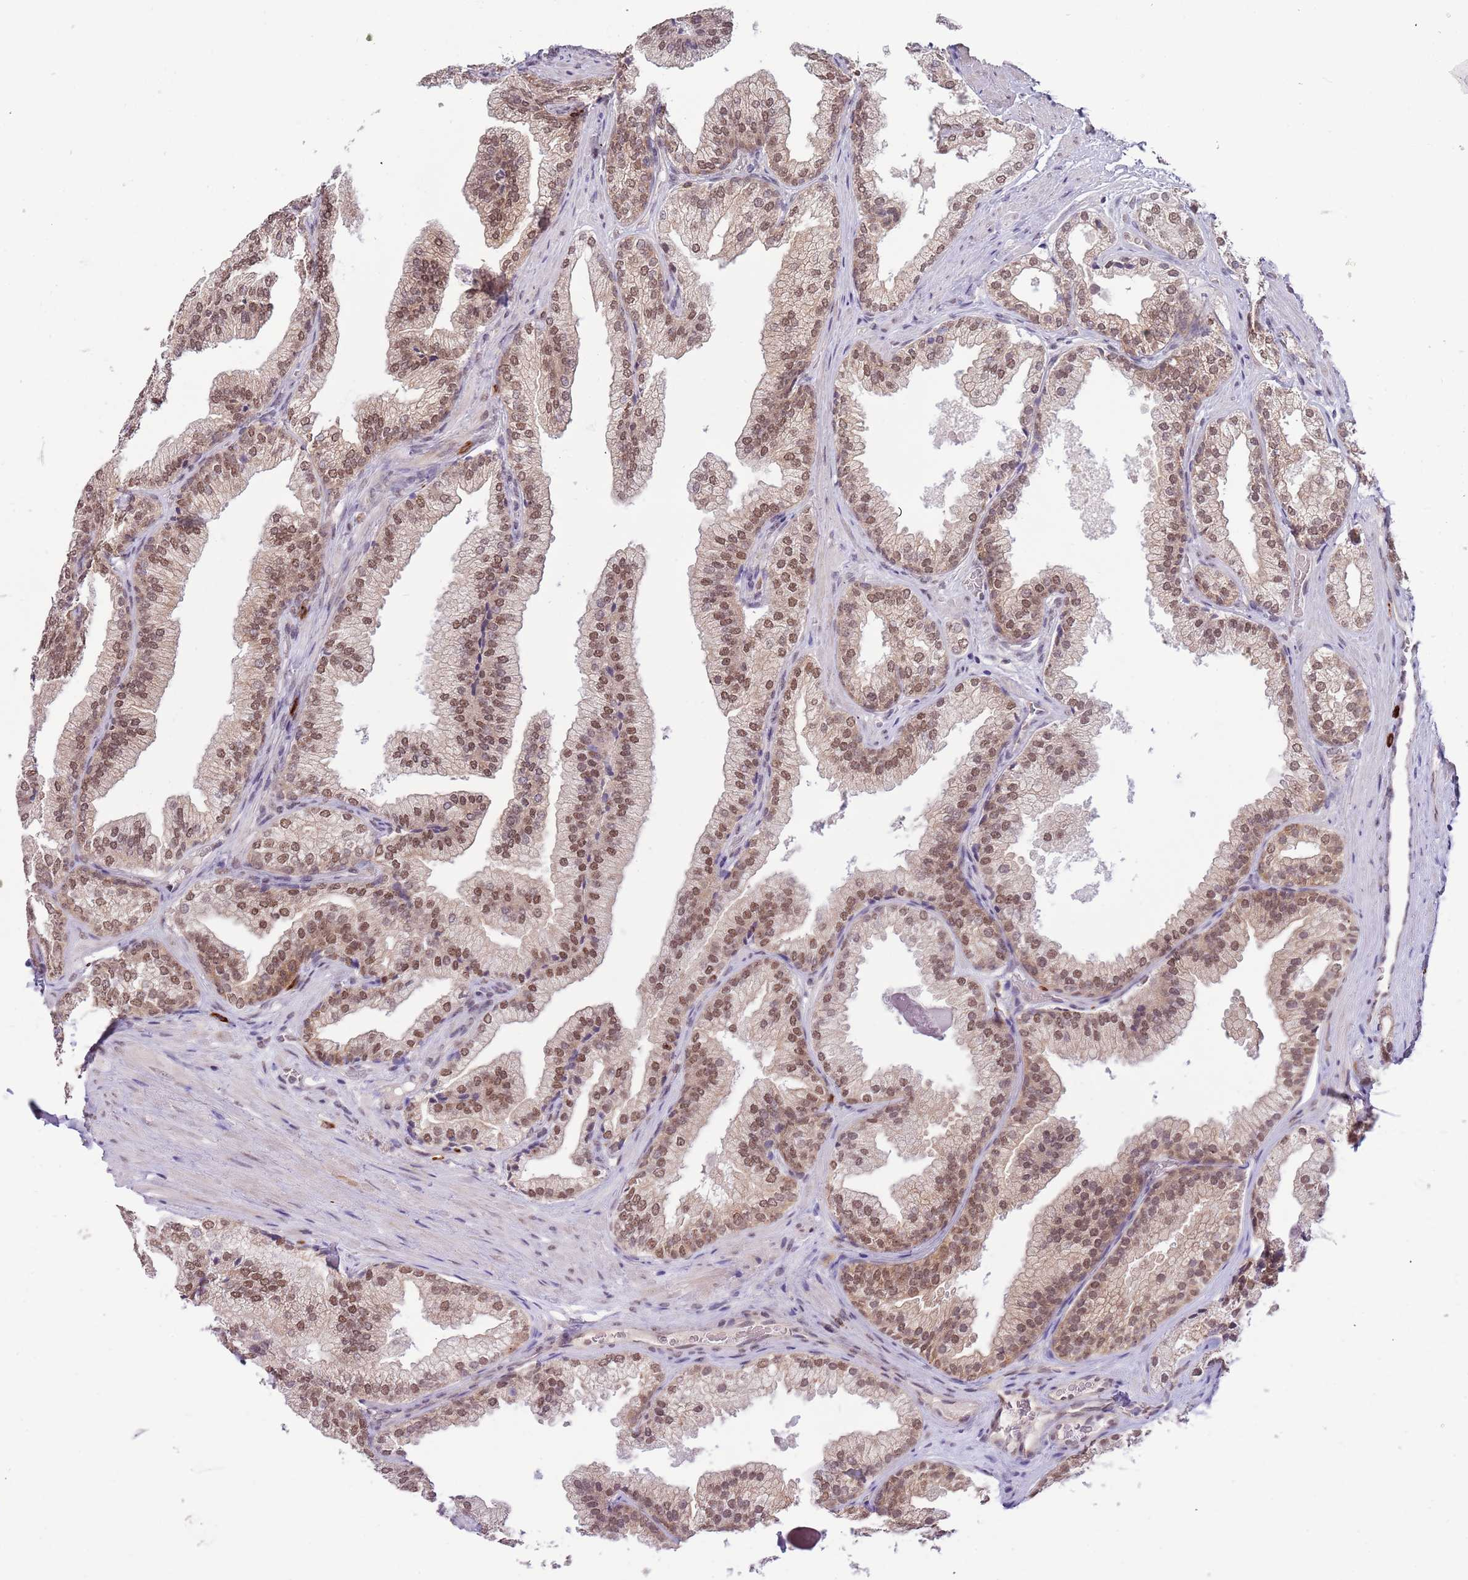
{"staining": {"intensity": "moderate", "quantity": ">75%", "location": "cytoplasmic/membranous,nuclear"}, "tissue": "prostate", "cell_type": "Glandular cells", "image_type": "normal", "snomed": [{"axis": "morphology", "description": "Normal tissue, NOS"}, {"axis": "topography", "description": "Prostate"}], "caption": "The immunohistochemical stain highlights moderate cytoplasmic/membranous,nuclear expression in glandular cells of normal prostate.", "gene": "FAM120AOS", "patient": {"sex": "male", "age": 76}}